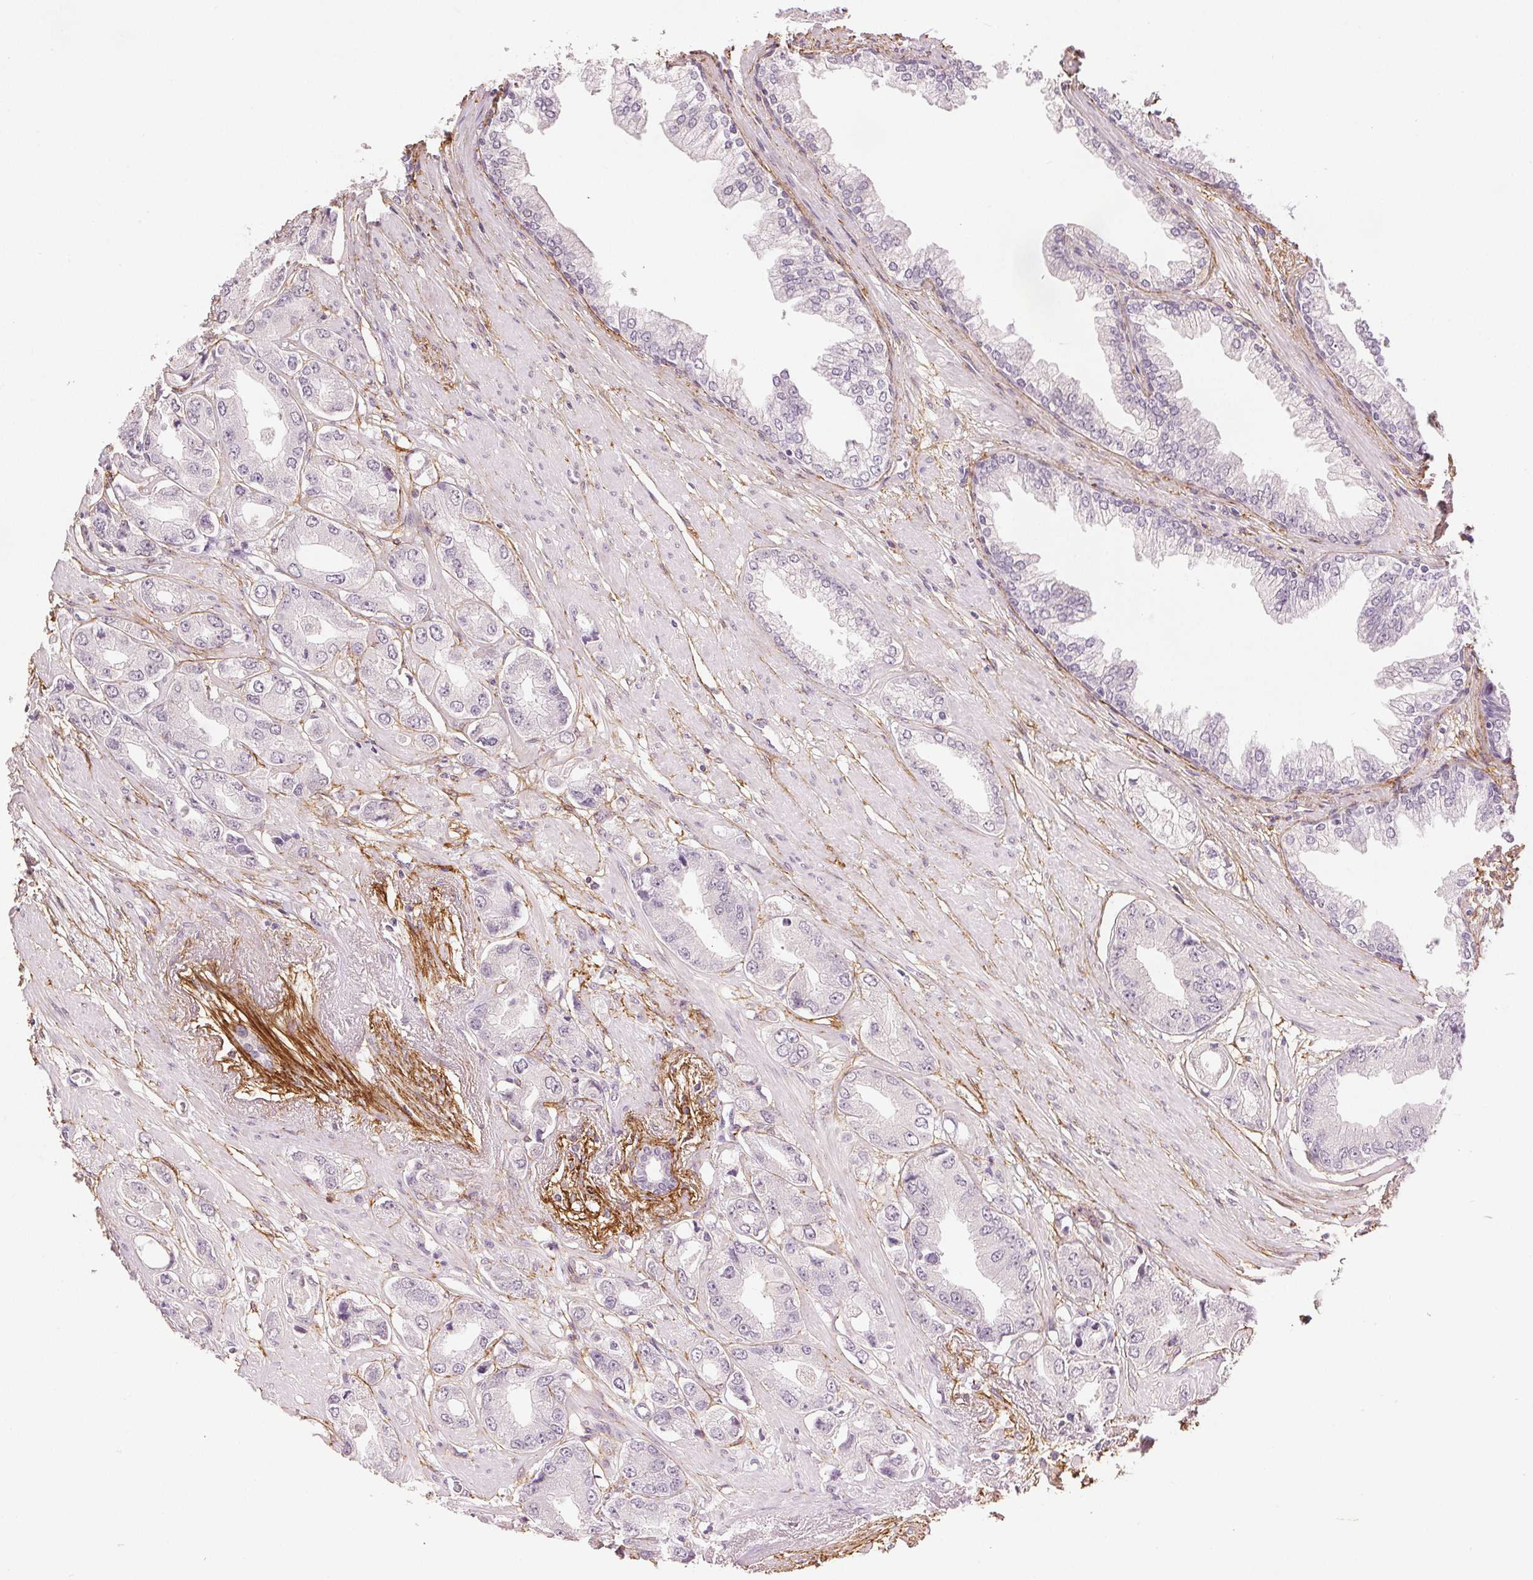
{"staining": {"intensity": "negative", "quantity": "none", "location": "none"}, "tissue": "prostate cancer", "cell_type": "Tumor cells", "image_type": "cancer", "snomed": [{"axis": "morphology", "description": "Adenocarcinoma, Low grade"}, {"axis": "topography", "description": "Prostate"}], "caption": "Human prostate low-grade adenocarcinoma stained for a protein using immunohistochemistry (IHC) exhibits no positivity in tumor cells.", "gene": "FBN1", "patient": {"sex": "male", "age": 60}}